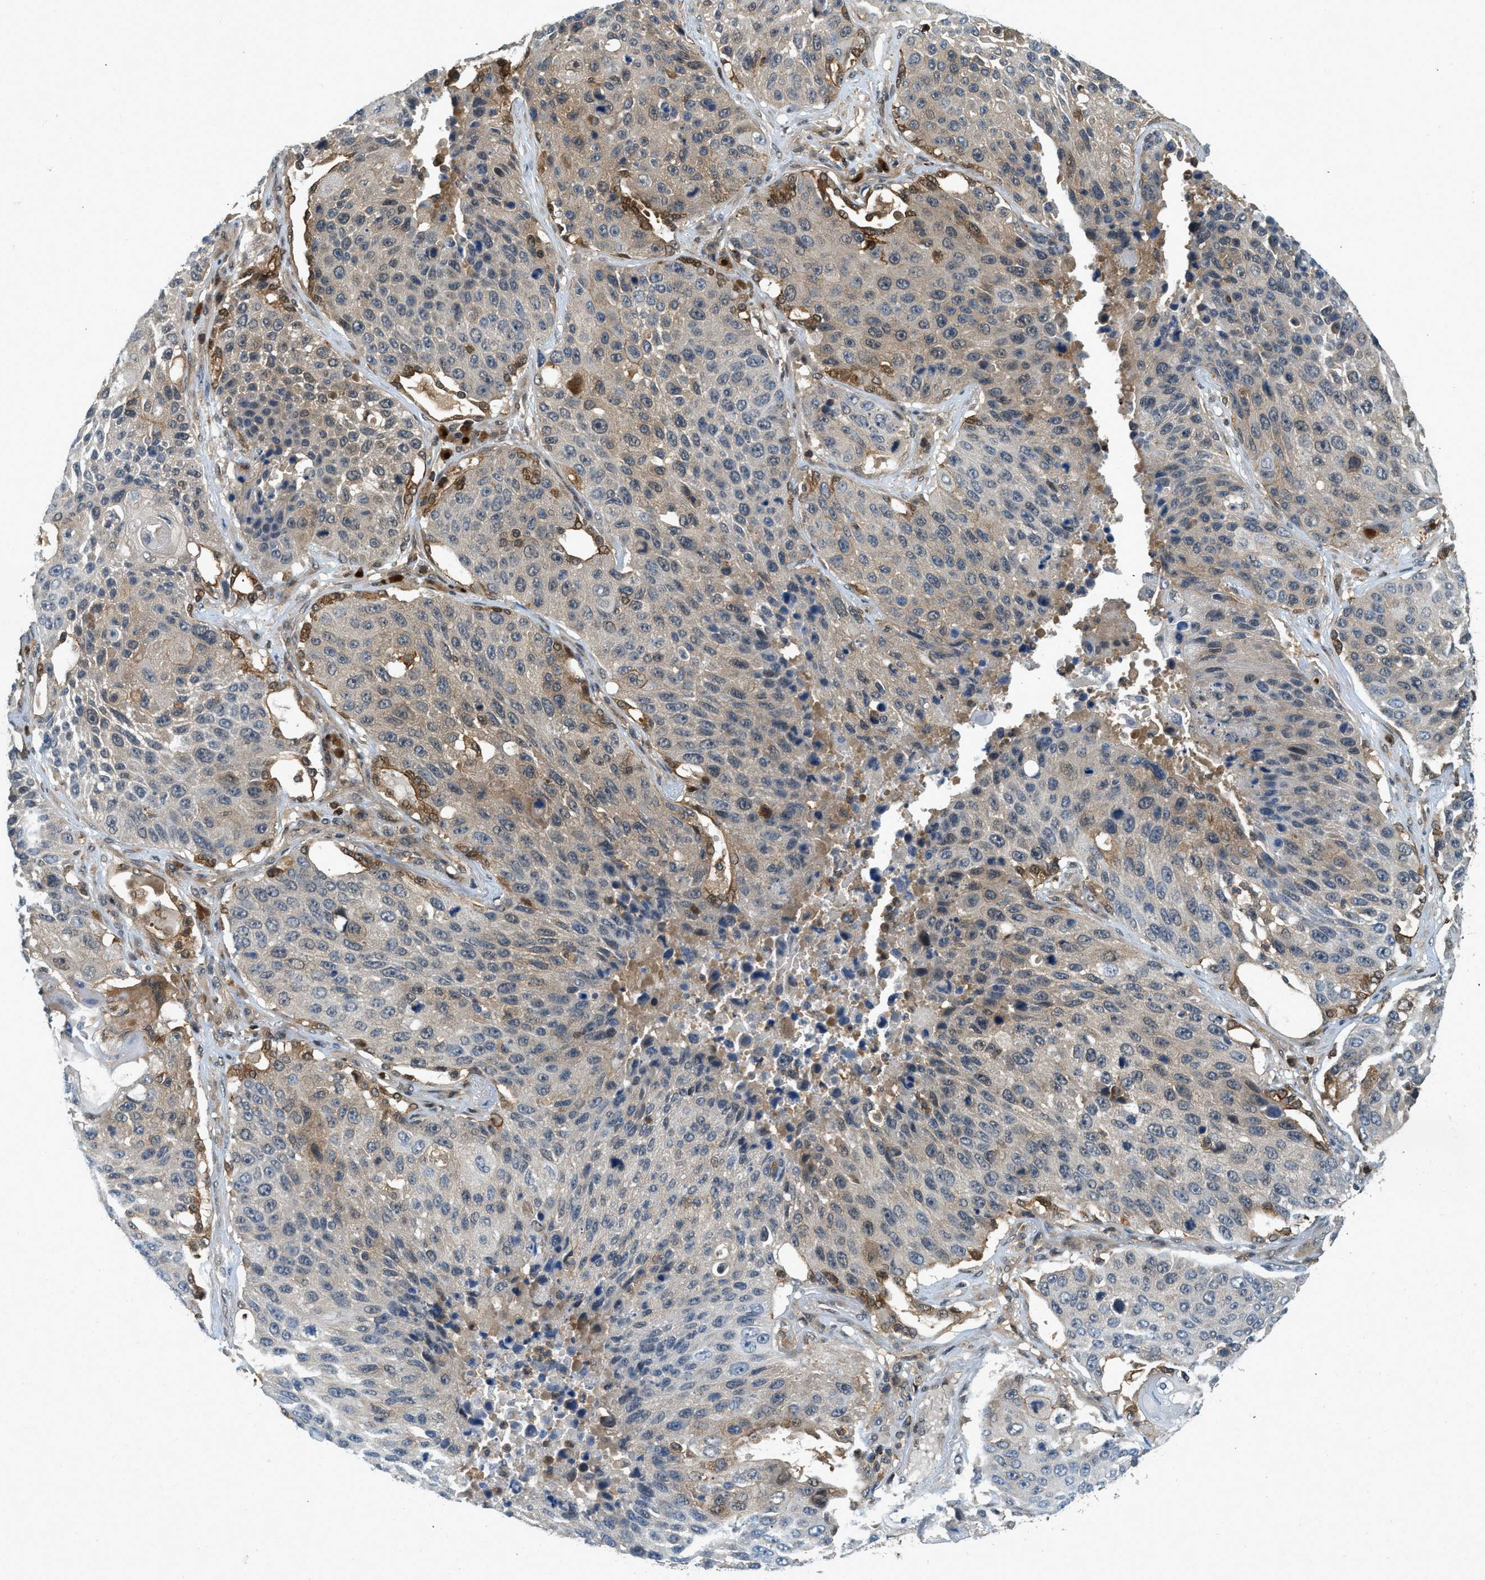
{"staining": {"intensity": "weak", "quantity": "25%-75%", "location": "cytoplasmic/membranous,nuclear"}, "tissue": "lung cancer", "cell_type": "Tumor cells", "image_type": "cancer", "snomed": [{"axis": "morphology", "description": "Squamous cell carcinoma, NOS"}, {"axis": "topography", "description": "Lung"}], "caption": "Protein staining of lung cancer (squamous cell carcinoma) tissue displays weak cytoplasmic/membranous and nuclear staining in approximately 25%-75% of tumor cells. The staining is performed using DAB (3,3'-diaminobenzidine) brown chromogen to label protein expression. The nuclei are counter-stained blue using hematoxylin.", "gene": "GMPPB", "patient": {"sex": "male", "age": 61}}